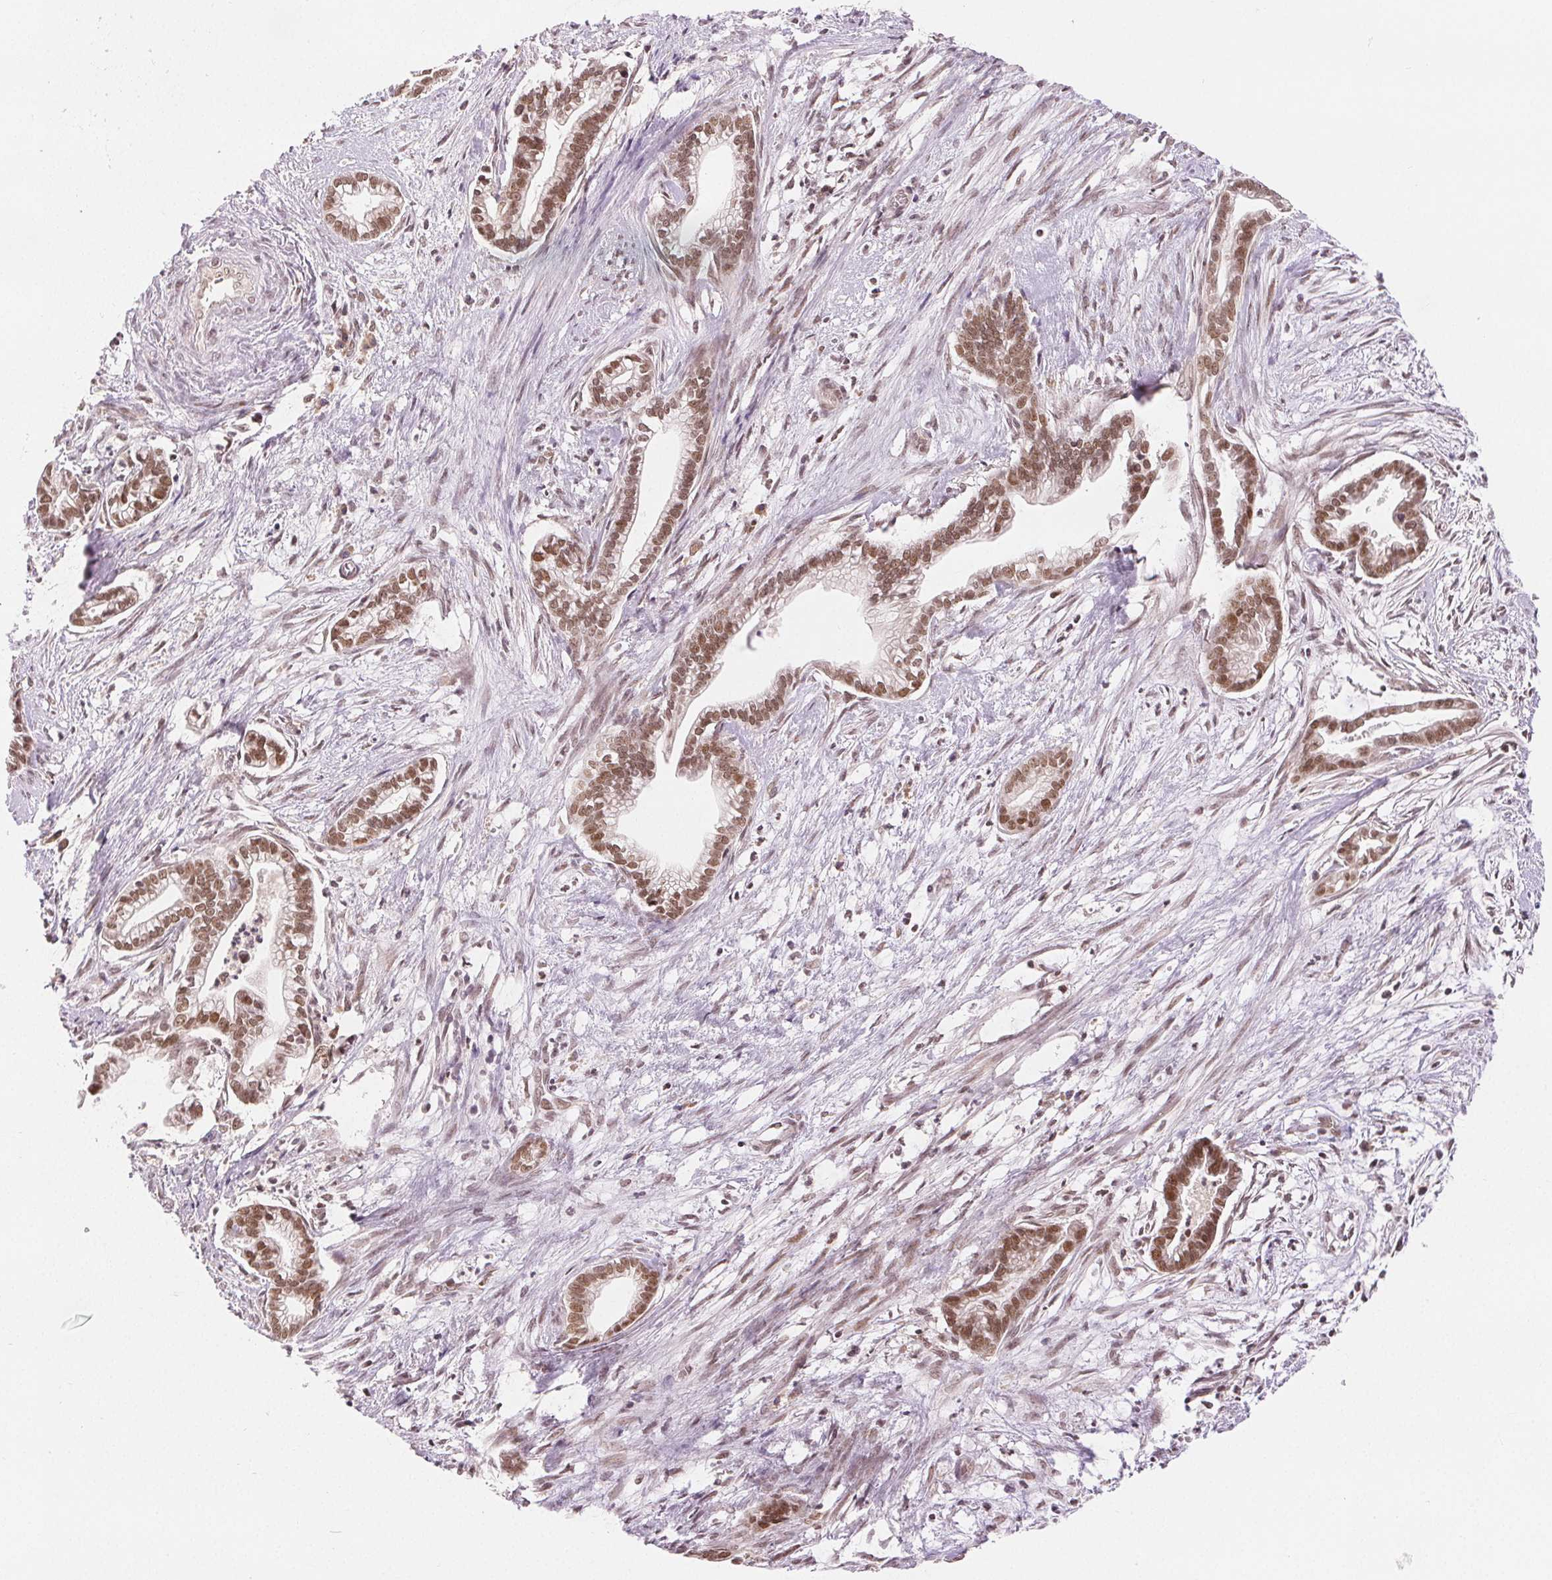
{"staining": {"intensity": "moderate", "quantity": ">75%", "location": "nuclear"}, "tissue": "cervical cancer", "cell_type": "Tumor cells", "image_type": "cancer", "snomed": [{"axis": "morphology", "description": "Adenocarcinoma, NOS"}, {"axis": "topography", "description": "Cervix"}], "caption": "A high-resolution photomicrograph shows immunohistochemistry staining of cervical cancer (adenocarcinoma), which exhibits moderate nuclear expression in about >75% of tumor cells. (DAB = brown stain, brightfield microscopy at high magnification).", "gene": "DEK", "patient": {"sex": "female", "age": 62}}